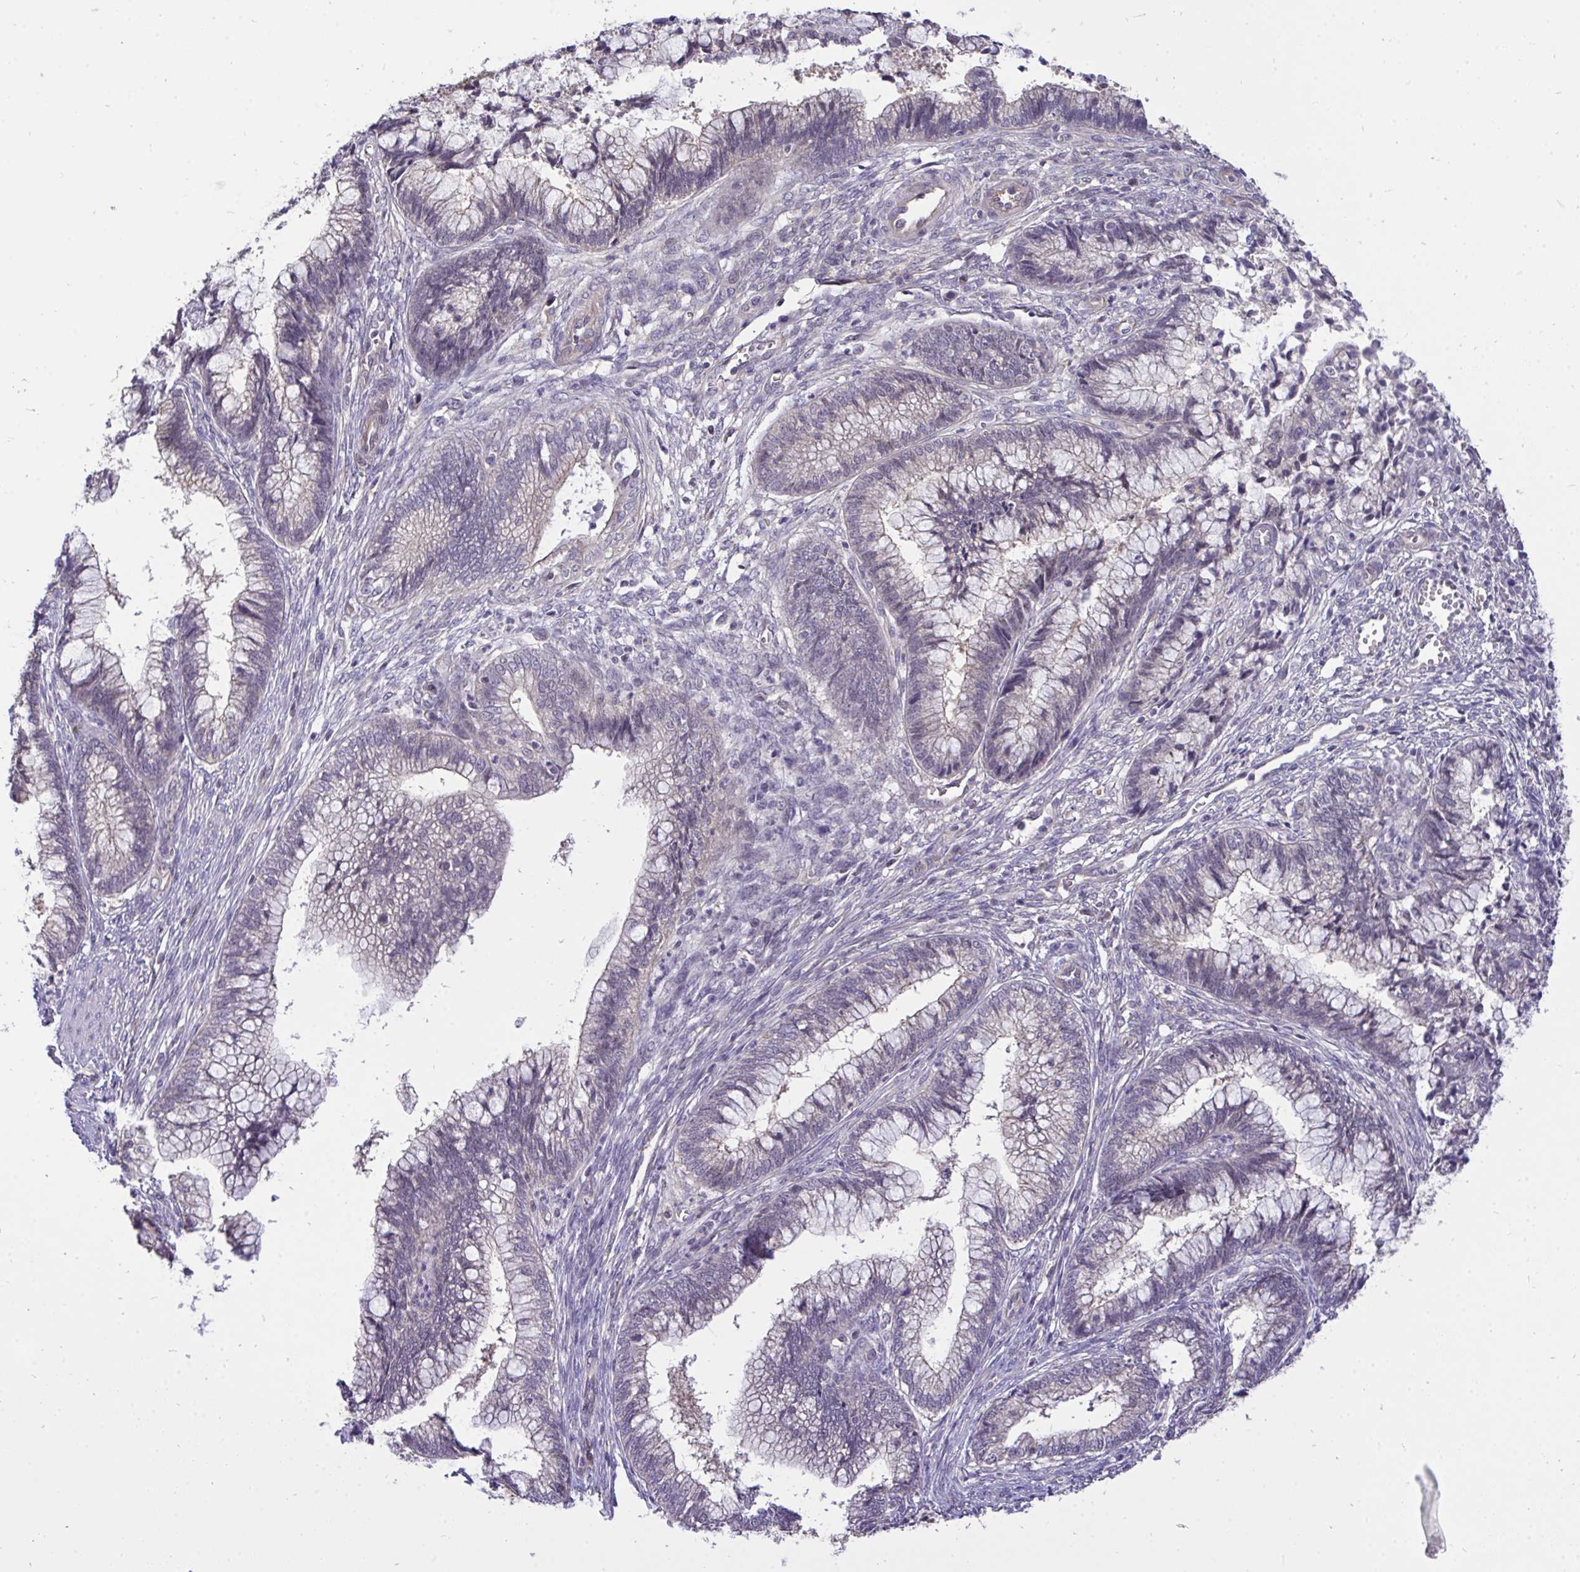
{"staining": {"intensity": "weak", "quantity": "<25%", "location": "cytoplasmic/membranous"}, "tissue": "cervical cancer", "cell_type": "Tumor cells", "image_type": "cancer", "snomed": [{"axis": "morphology", "description": "Adenocarcinoma, NOS"}, {"axis": "topography", "description": "Cervix"}], "caption": "The IHC image has no significant expression in tumor cells of adenocarcinoma (cervical) tissue.", "gene": "C19orf54", "patient": {"sex": "female", "age": 44}}